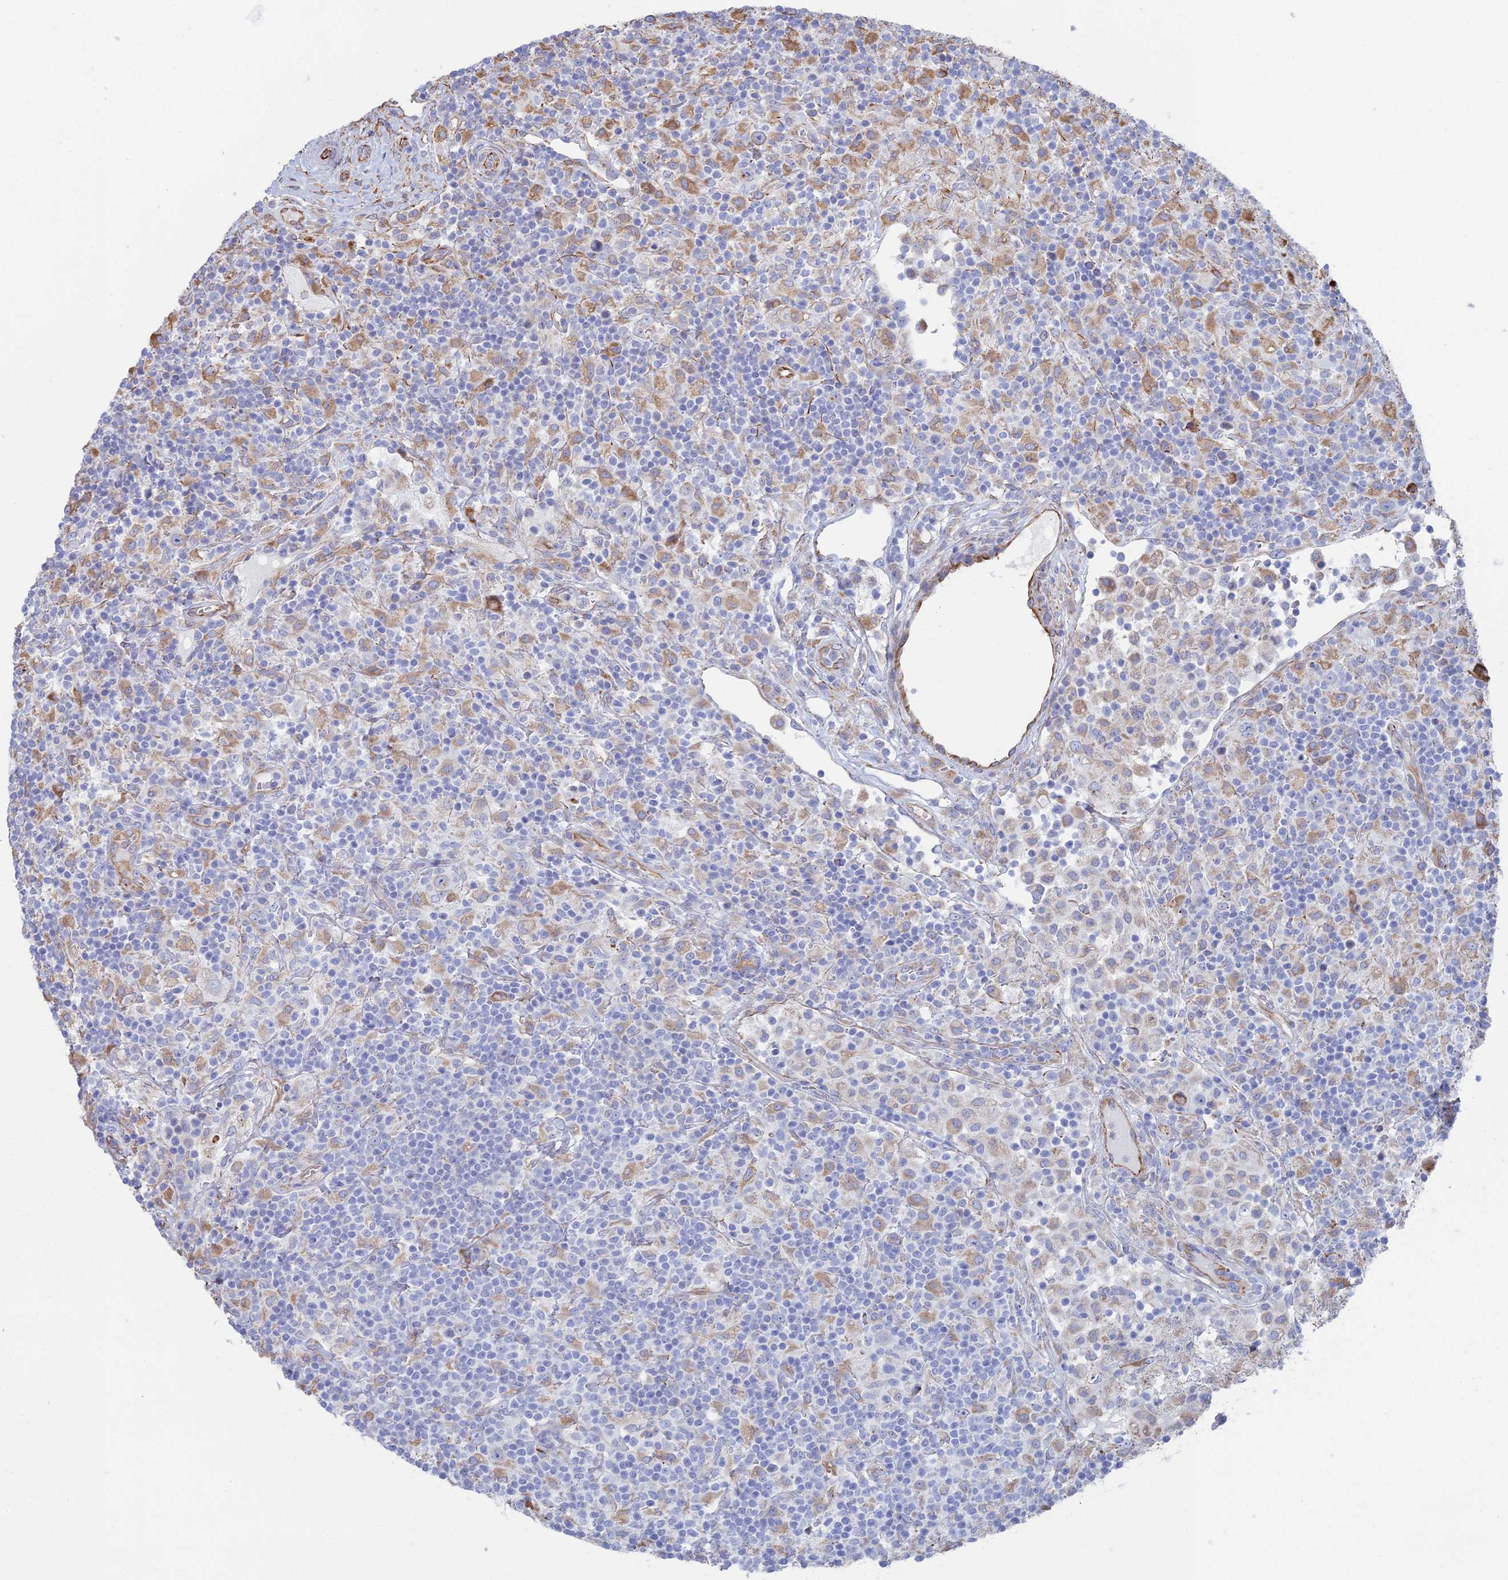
{"staining": {"intensity": "weak", "quantity": "25%-75%", "location": "cytoplasmic/membranous"}, "tissue": "lymphoma", "cell_type": "Tumor cells", "image_type": "cancer", "snomed": [{"axis": "morphology", "description": "Hodgkin's disease, NOS"}, {"axis": "topography", "description": "Lymph node"}], "caption": "Immunohistochemical staining of human lymphoma exhibits weak cytoplasmic/membranous protein staining in about 25%-75% of tumor cells.", "gene": "CLVS2", "patient": {"sex": "male", "age": 70}}